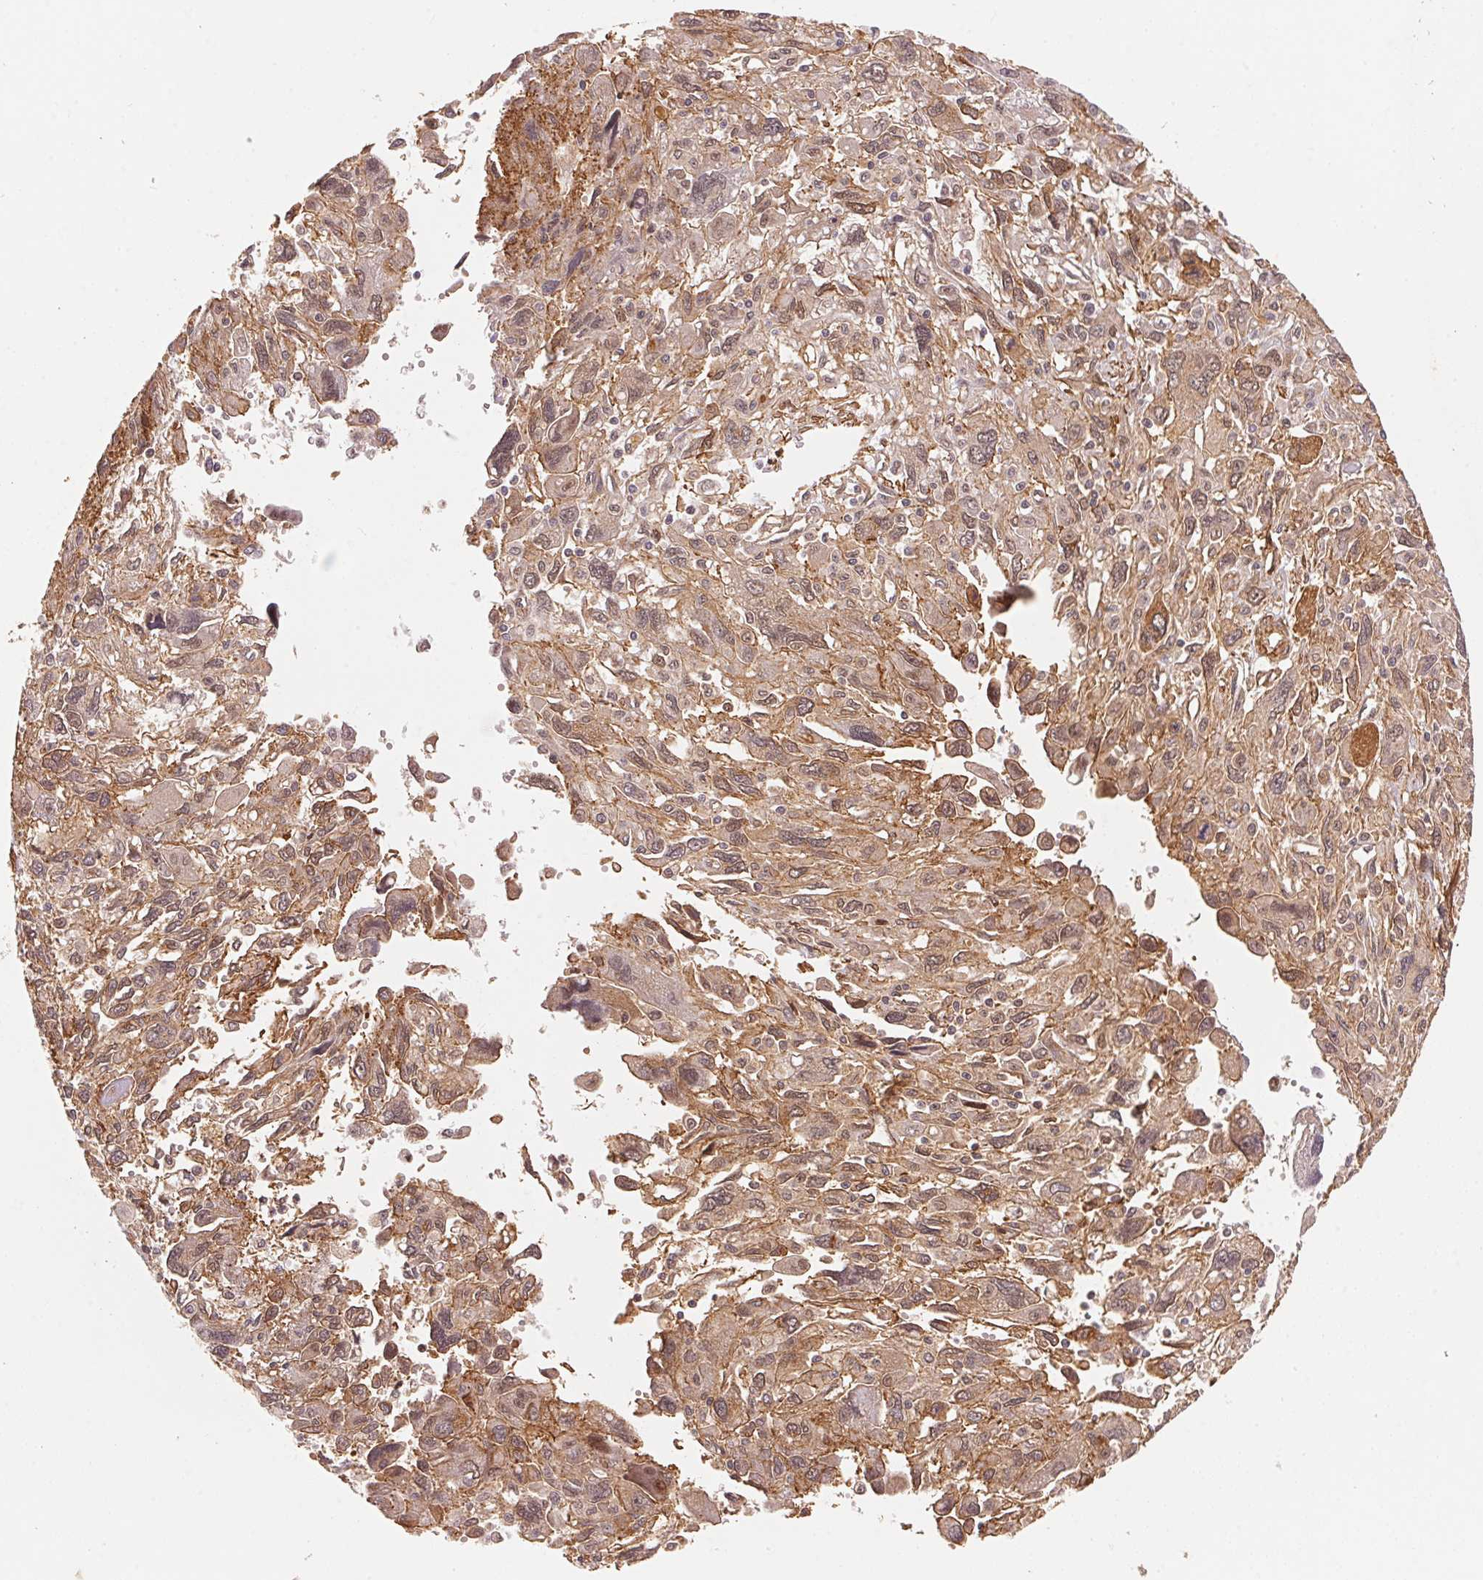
{"staining": {"intensity": "weak", "quantity": "25%-75%", "location": "cytoplasmic/membranous,nuclear"}, "tissue": "pancreatic cancer", "cell_type": "Tumor cells", "image_type": "cancer", "snomed": [{"axis": "morphology", "description": "Adenocarcinoma, NOS"}, {"axis": "topography", "description": "Pancreas"}], "caption": "Protein expression analysis of human pancreatic cancer reveals weak cytoplasmic/membranous and nuclear positivity in about 25%-75% of tumor cells. (Stains: DAB (3,3'-diaminobenzidine) in brown, nuclei in blue, Microscopy: brightfield microscopy at high magnification).", "gene": "TNIP2", "patient": {"sex": "female", "age": 47}}